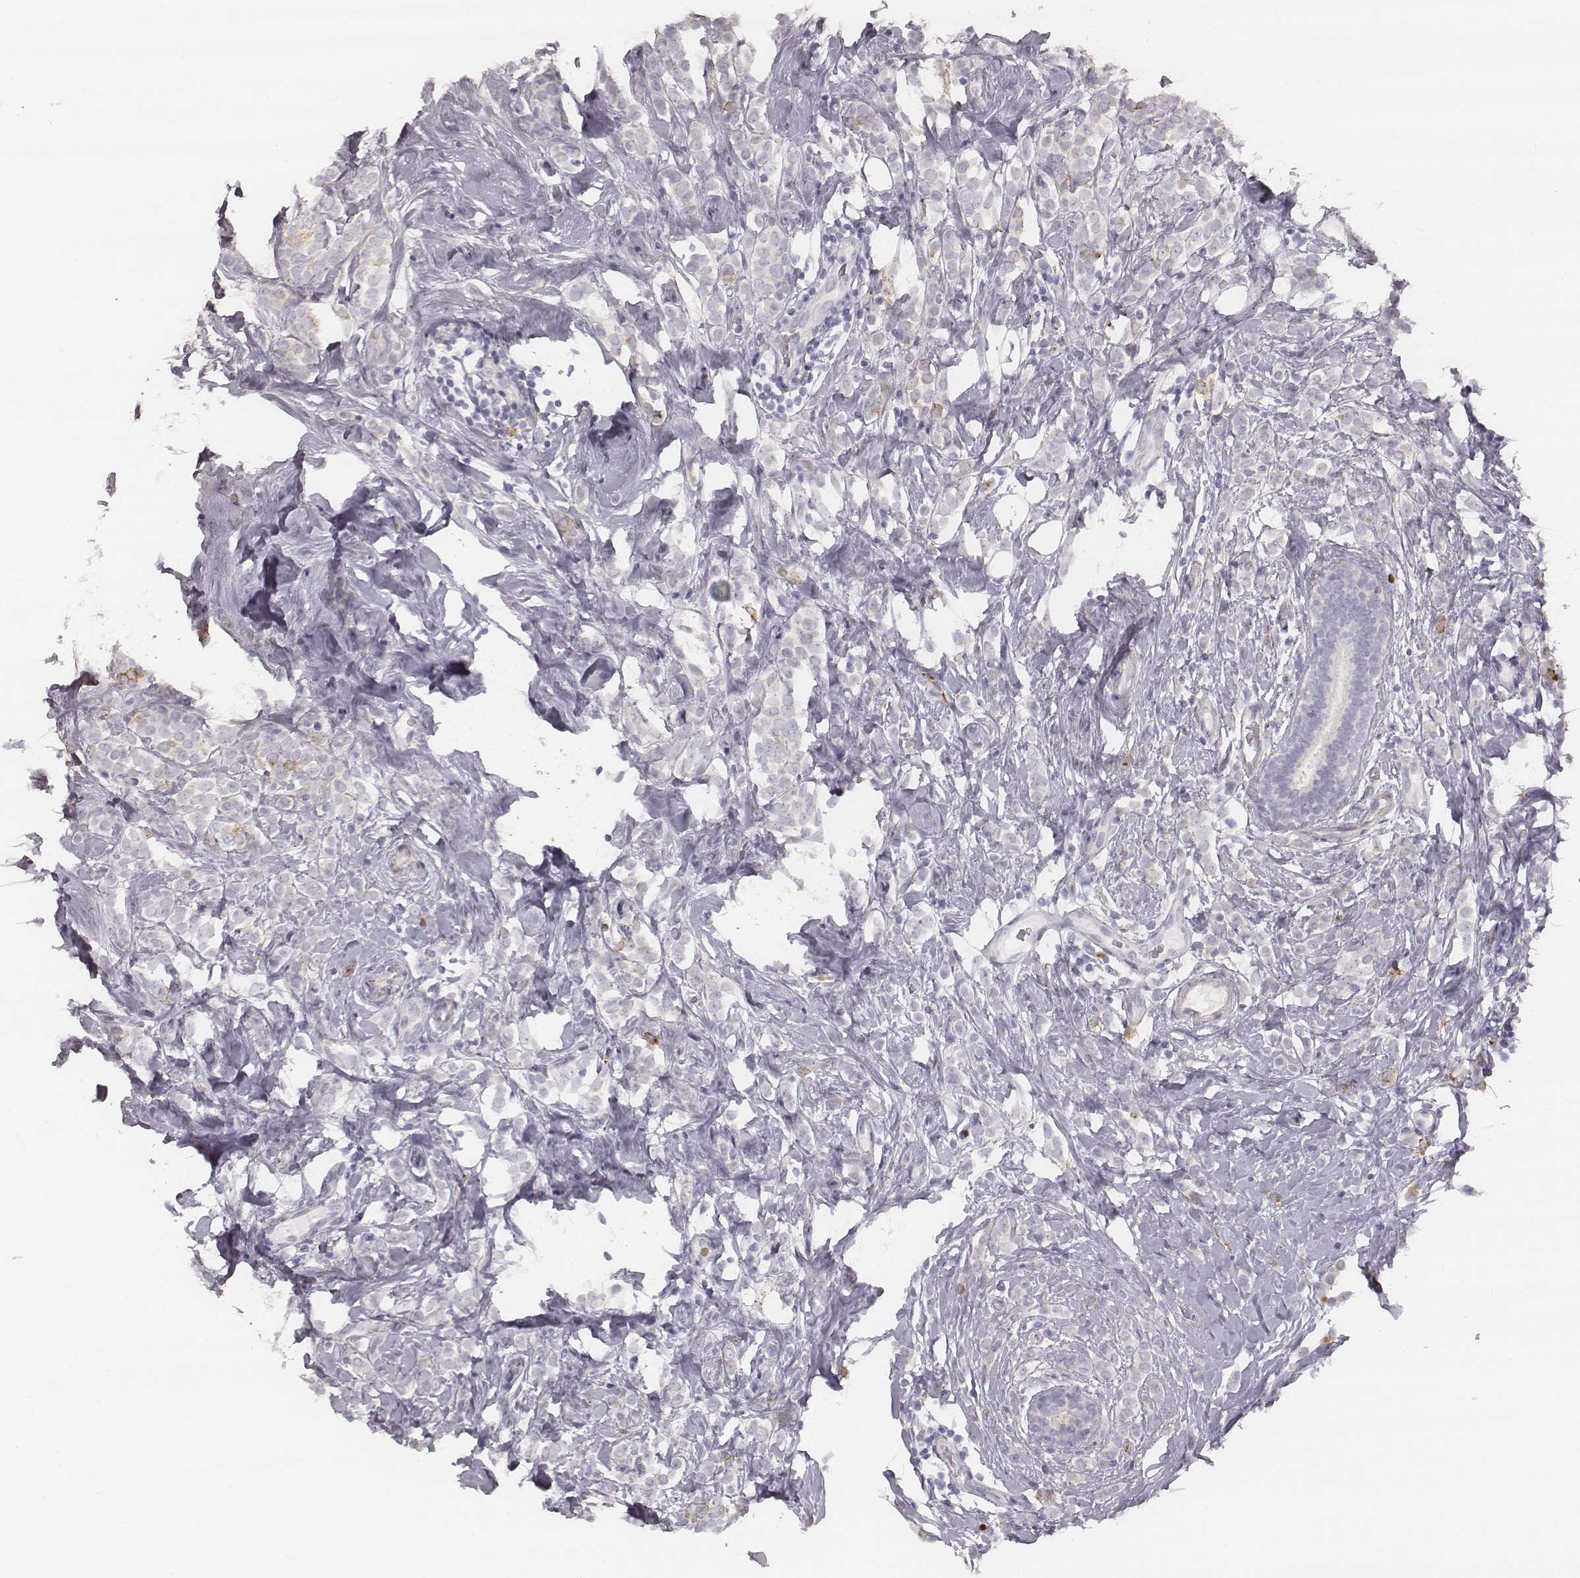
{"staining": {"intensity": "negative", "quantity": "none", "location": "none"}, "tissue": "breast cancer", "cell_type": "Tumor cells", "image_type": "cancer", "snomed": [{"axis": "morphology", "description": "Lobular carcinoma"}, {"axis": "topography", "description": "Breast"}], "caption": "Histopathology image shows no protein staining in tumor cells of breast lobular carcinoma tissue. (Immunohistochemistry (ihc), brightfield microscopy, high magnification).", "gene": "KCNJ12", "patient": {"sex": "female", "age": 49}}